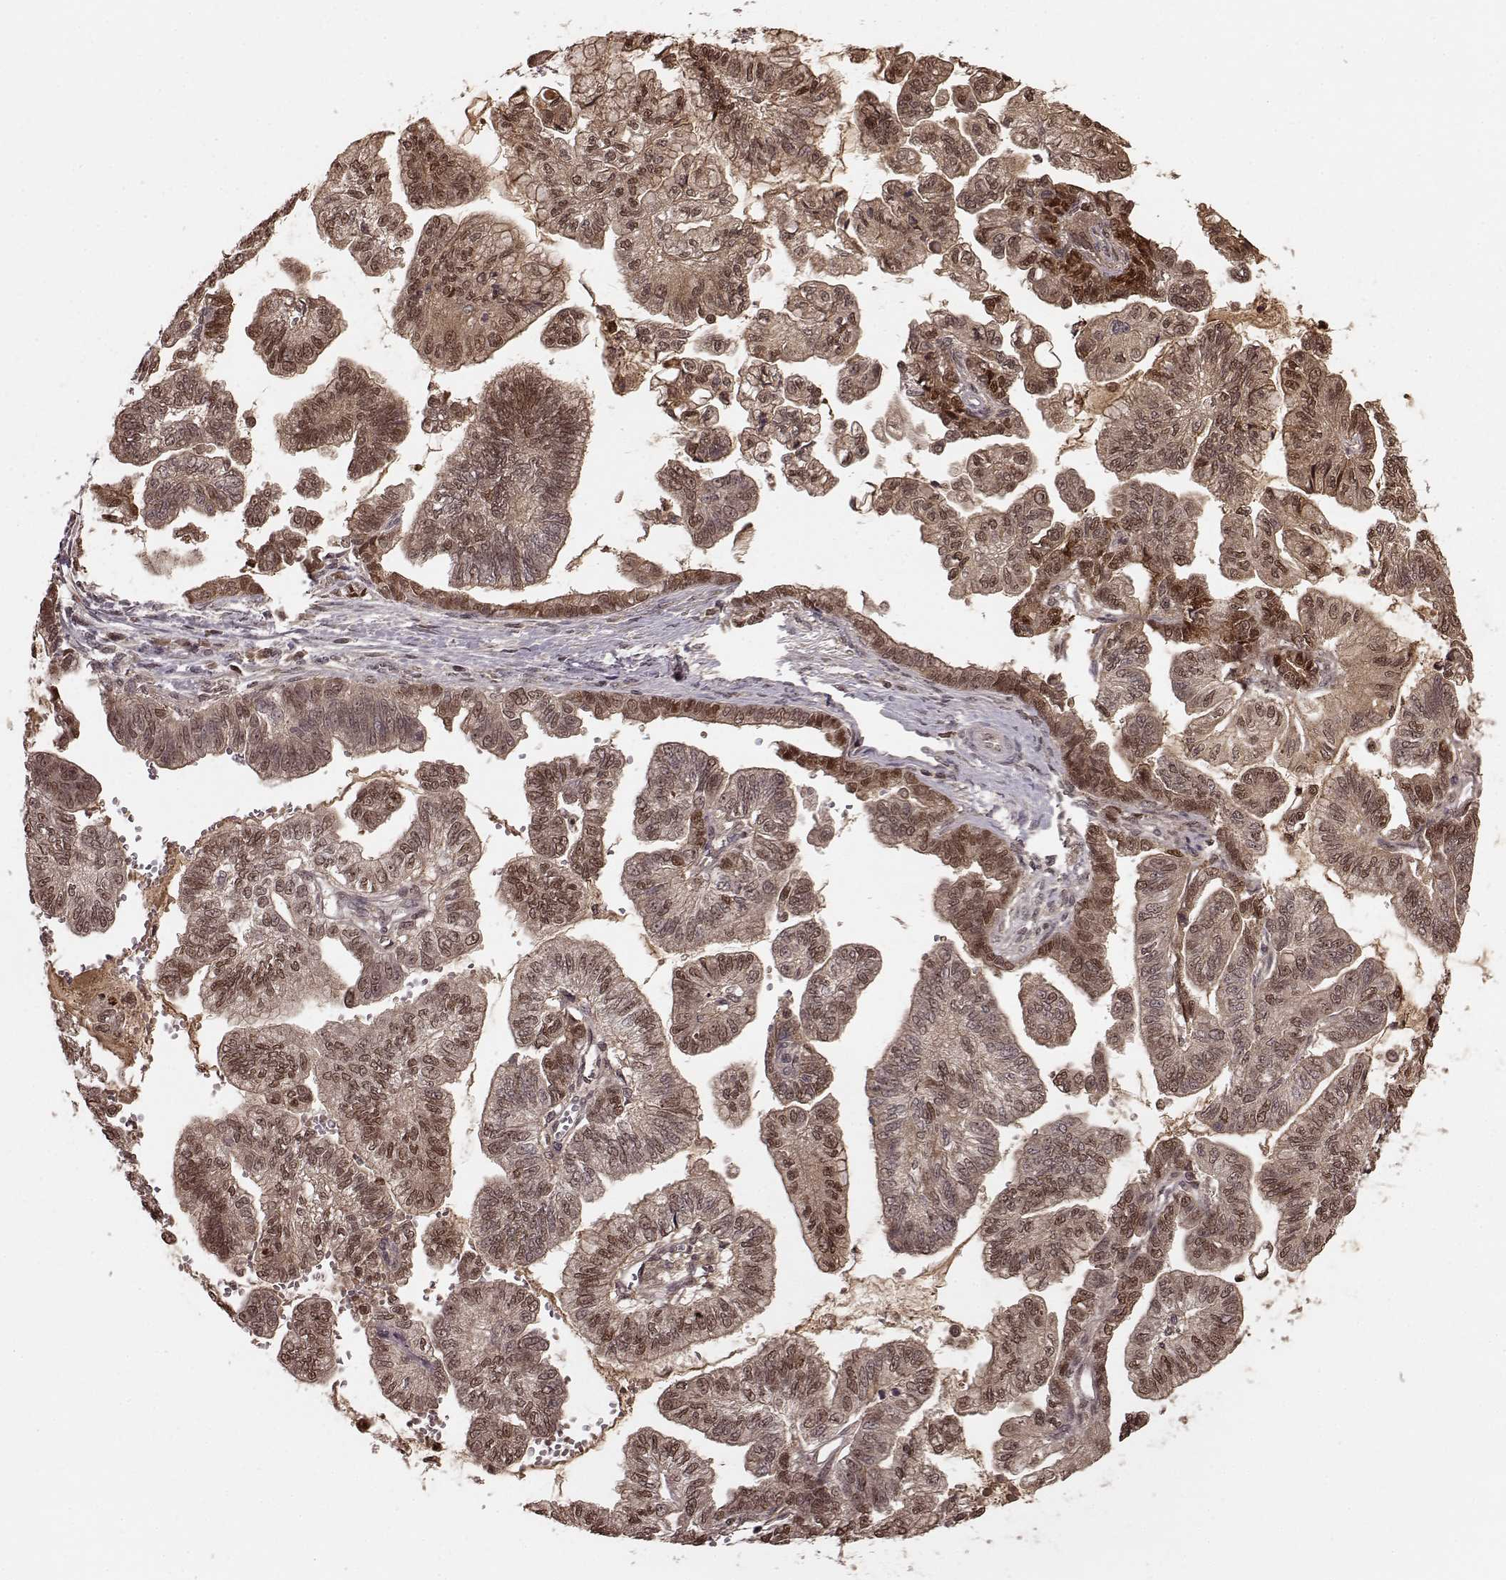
{"staining": {"intensity": "moderate", "quantity": "25%-75%", "location": "nuclear"}, "tissue": "stomach cancer", "cell_type": "Tumor cells", "image_type": "cancer", "snomed": [{"axis": "morphology", "description": "Adenocarcinoma, NOS"}, {"axis": "topography", "description": "Stomach"}], "caption": "A high-resolution photomicrograph shows immunohistochemistry (IHC) staining of stomach cancer, which shows moderate nuclear positivity in about 25%-75% of tumor cells.", "gene": "GSS", "patient": {"sex": "male", "age": 83}}